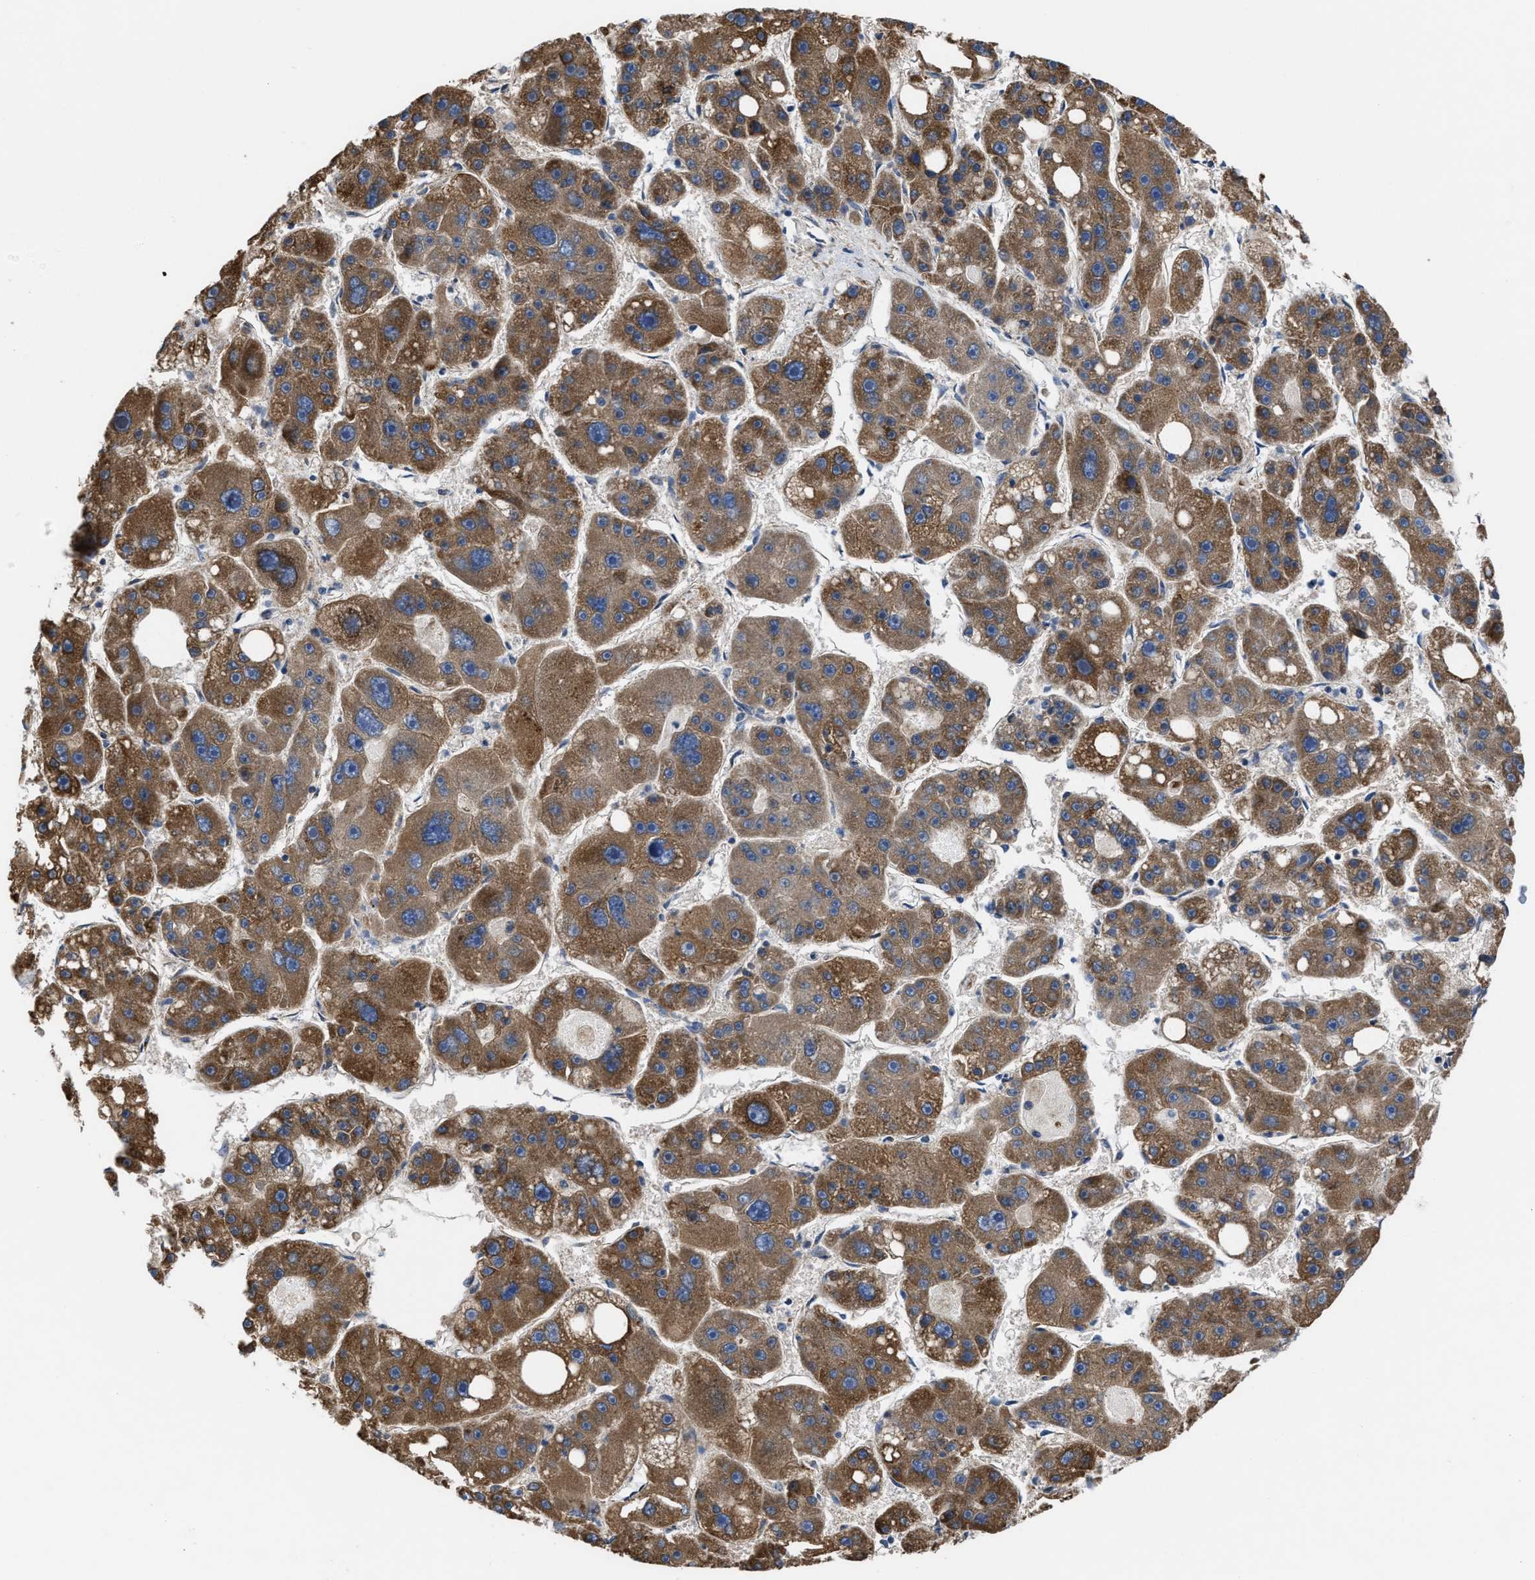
{"staining": {"intensity": "moderate", "quantity": ">75%", "location": "cytoplasmic/membranous"}, "tissue": "liver cancer", "cell_type": "Tumor cells", "image_type": "cancer", "snomed": [{"axis": "morphology", "description": "Carcinoma, Hepatocellular, NOS"}, {"axis": "topography", "description": "Liver"}], "caption": "An immunohistochemistry (IHC) histopathology image of neoplastic tissue is shown. Protein staining in brown labels moderate cytoplasmic/membranous positivity in liver cancer (hepatocellular carcinoma) within tumor cells.", "gene": "CEP128", "patient": {"sex": "female", "age": 61}}